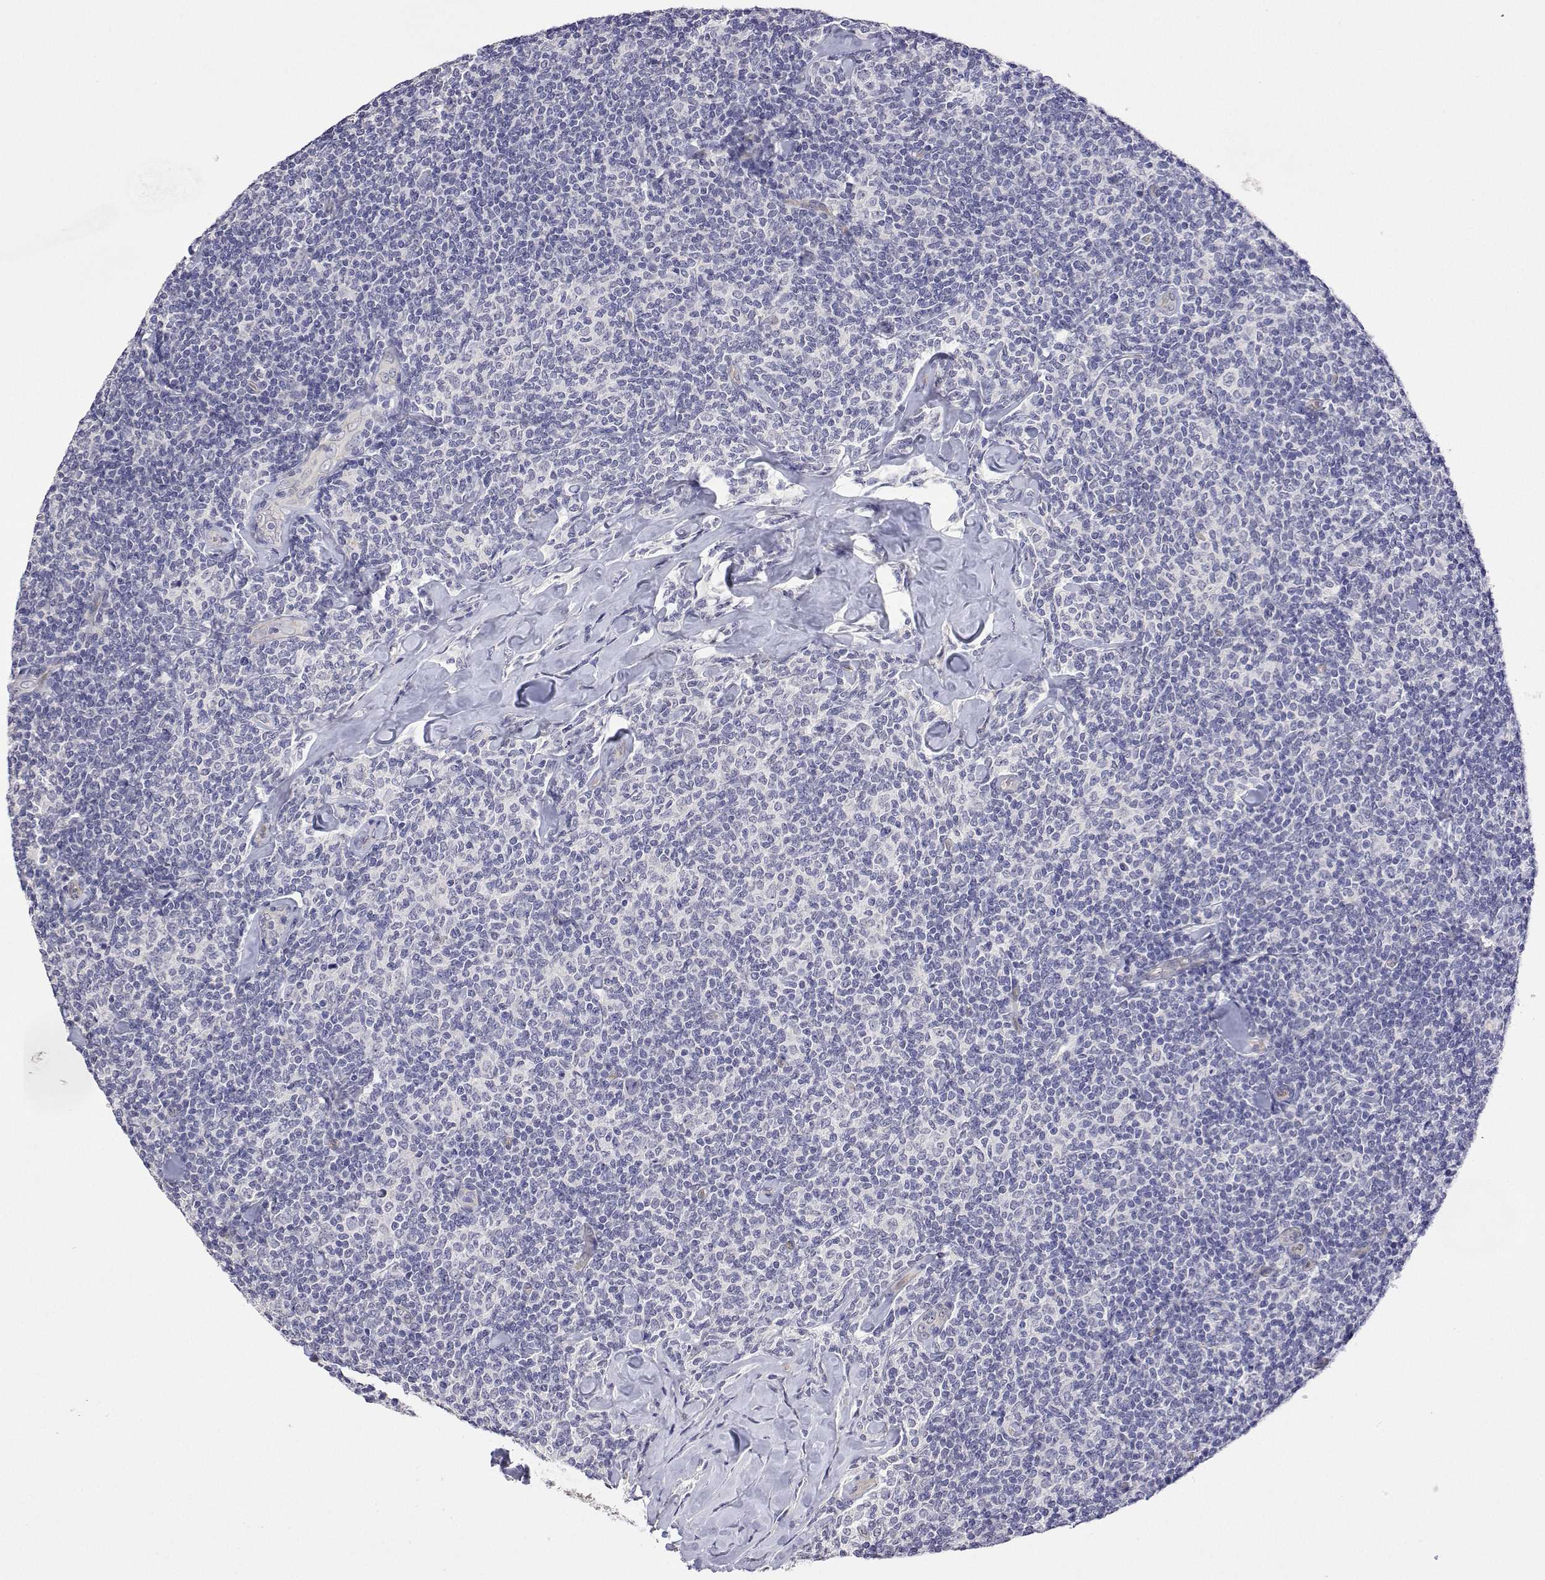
{"staining": {"intensity": "negative", "quantity": "none", "location": "none"}, "tissue": "lymphoma", "cell_type": "Tumor cells", "image_type": "cancer", "snomed": [{"axis": "morphology", "description": "Malignant lymphoma, non-Hodgkin's type, Low grade"}, {"axis": "topography", "description": "Lymph node"}], "caption": "Human lymphoma stained for a protein using IHC reveals no expression in tumor cells.", "gene": "PLCB1", "patient": {"sex": "female", "age": 56}}